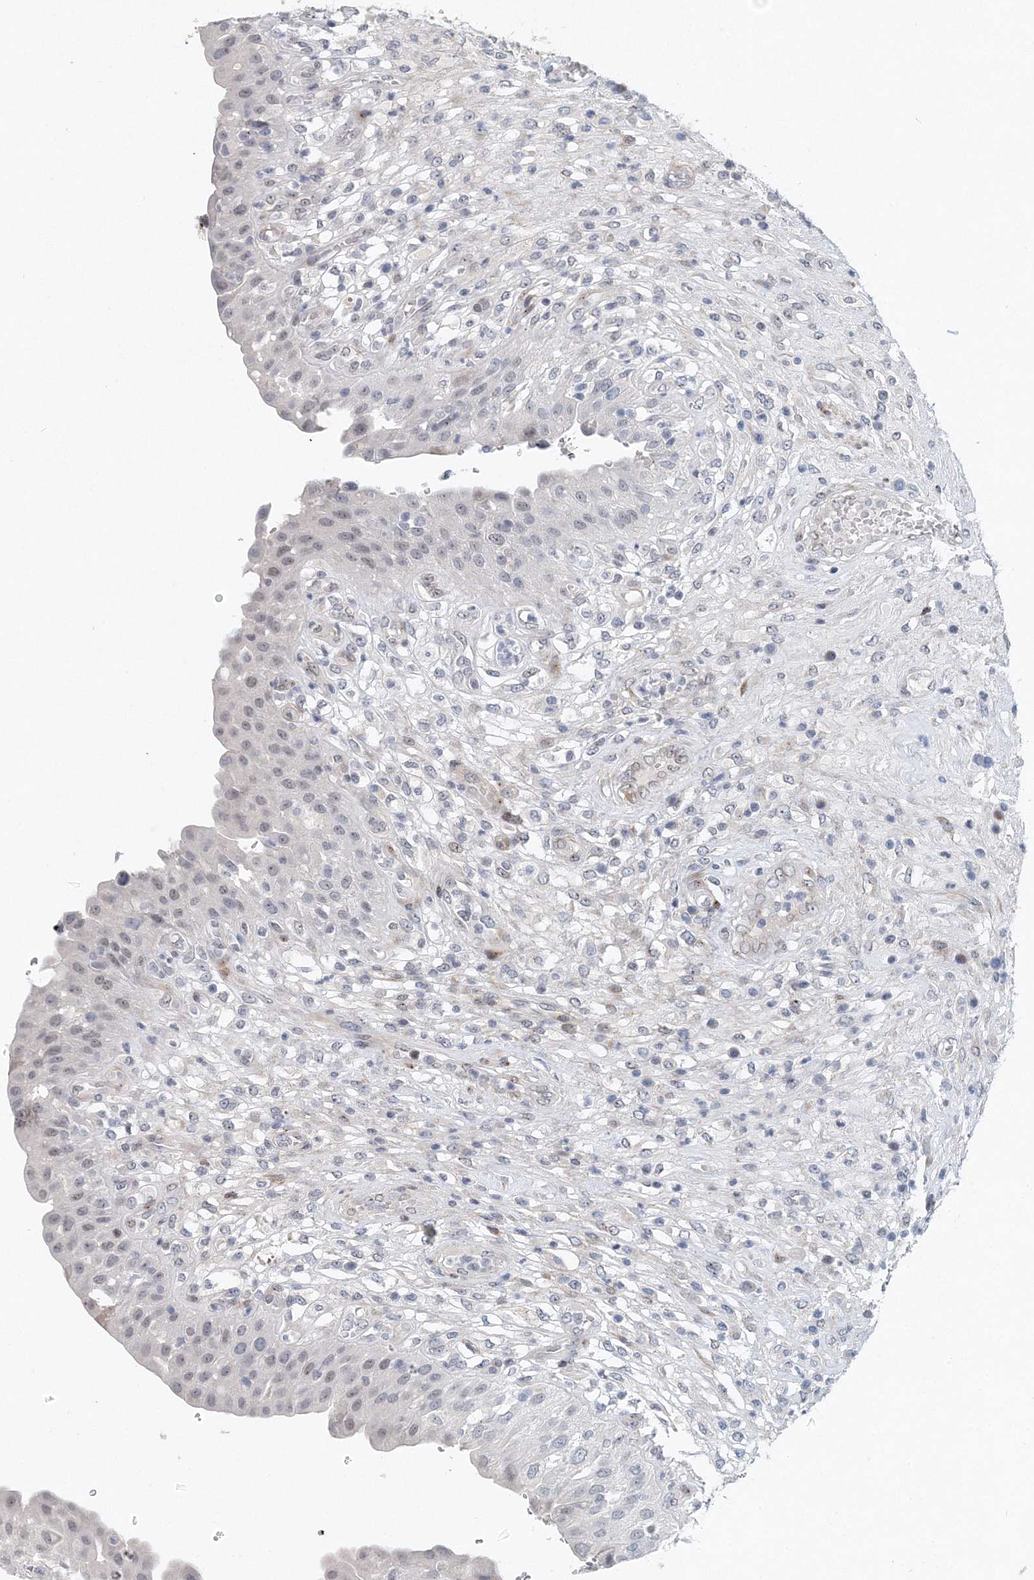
{"staining": {"intensity": "moderate", "quantity": "<25%", "location": "nuclear"}, "tissue": "urinary bladder", "cell_type": "Urothelial cells", "image_type": "normal", "snomed": [{"axis": "morphology", "description": "Normal tissue, NOS"}, {"axis": "topography", "description": "Urinary bladder"}], "caption": "Protein staining of benign urinary bladder exhibits moderate nuclear staining in about <25% of urothelial cells.", "gene": "UIMC1", "patient": {"sex": "female", "age": 62}}